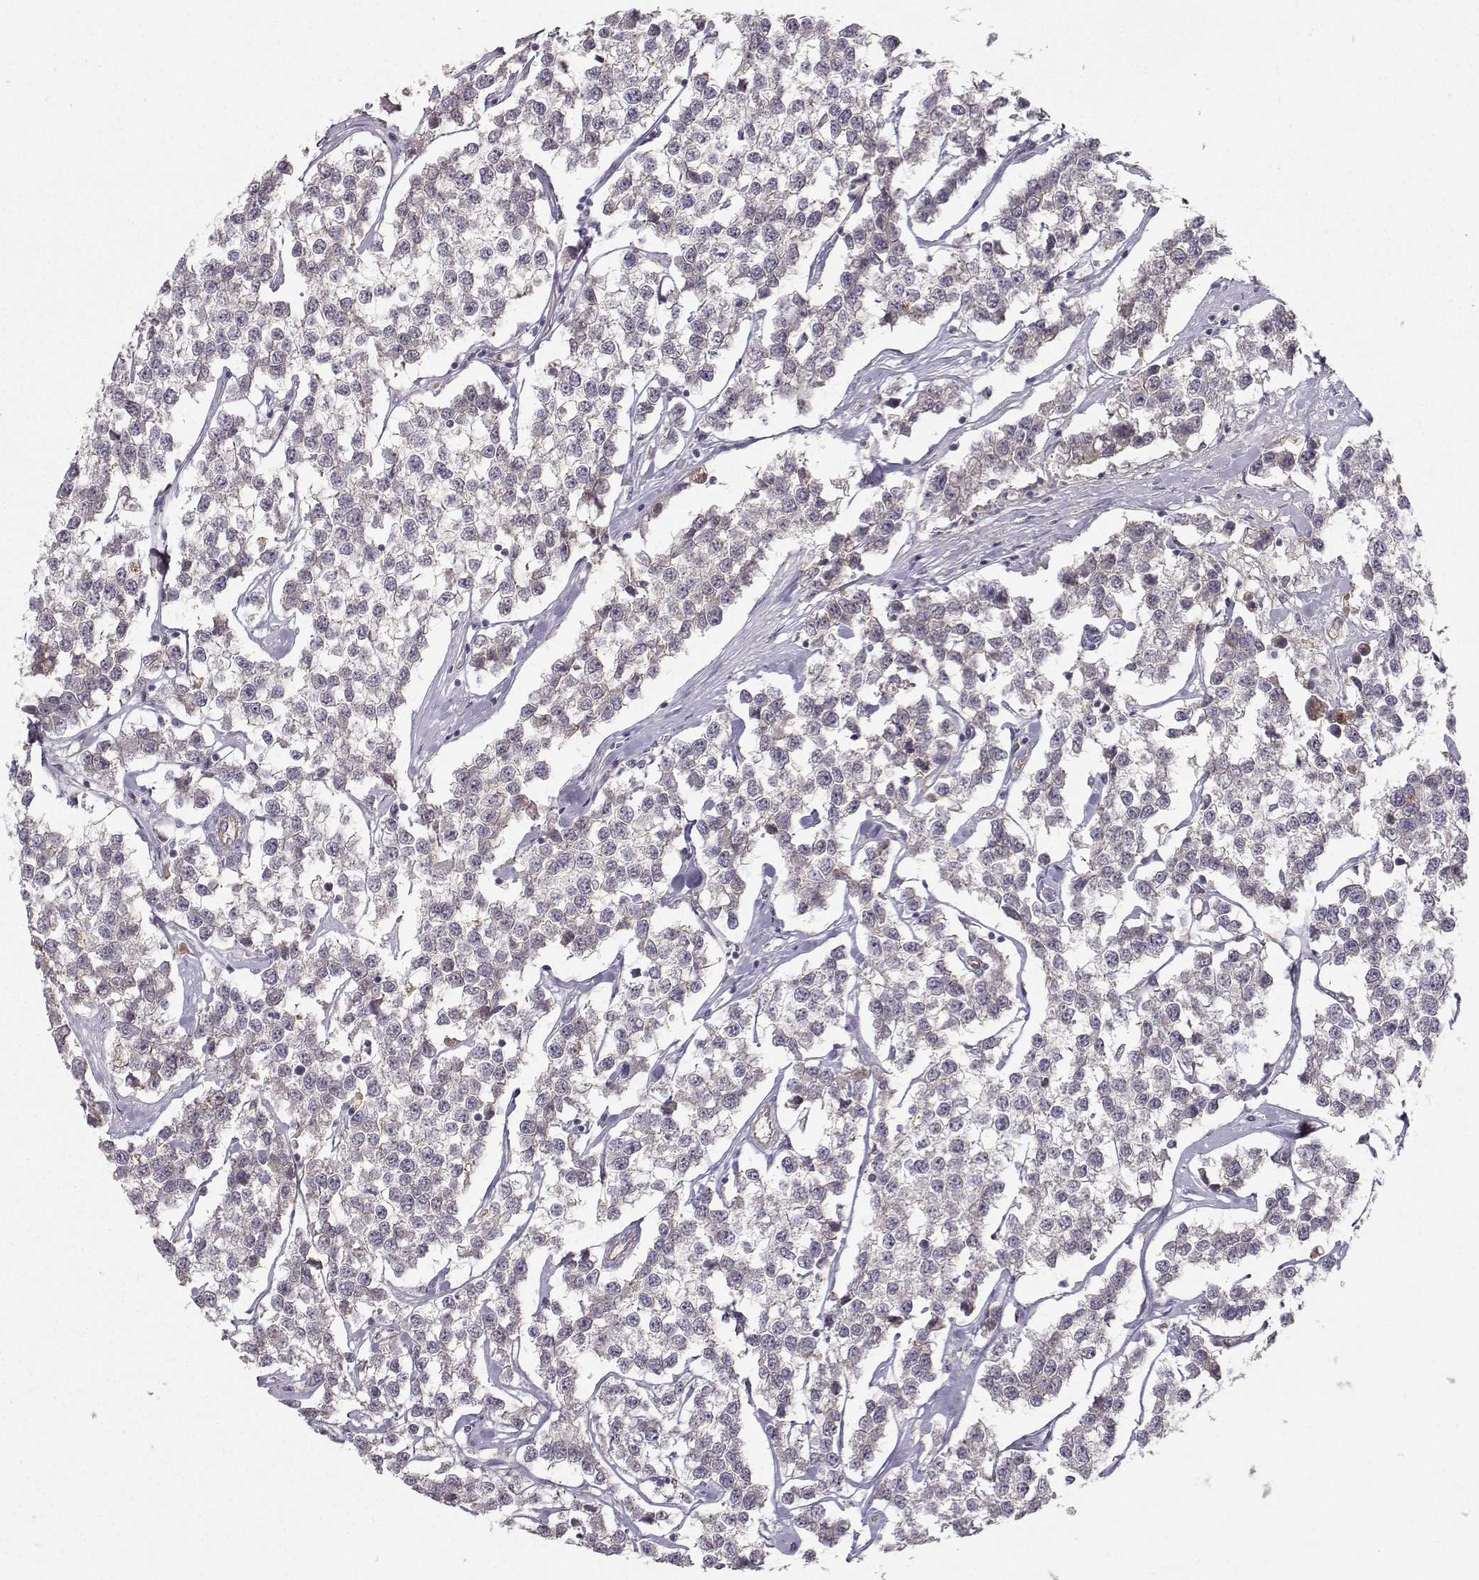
{"staining": {"intensity": "negative", "quantity": "none", "location": "none"}, "tissue": "testis cancer", "cell_type": "Tumor cells", "image_type": "cancer", "snomed": [{"axis": "morphology", "description": "Seminoma, NOS"}, {"axis": "topography", "description": "Testis"}], "caption": "DAB immunohistochemical staining of seminoma (testis) displays no significant staining in tumor cells.", "gene": "OPRD1", "patient": {"sex": "male", "age": 59}}